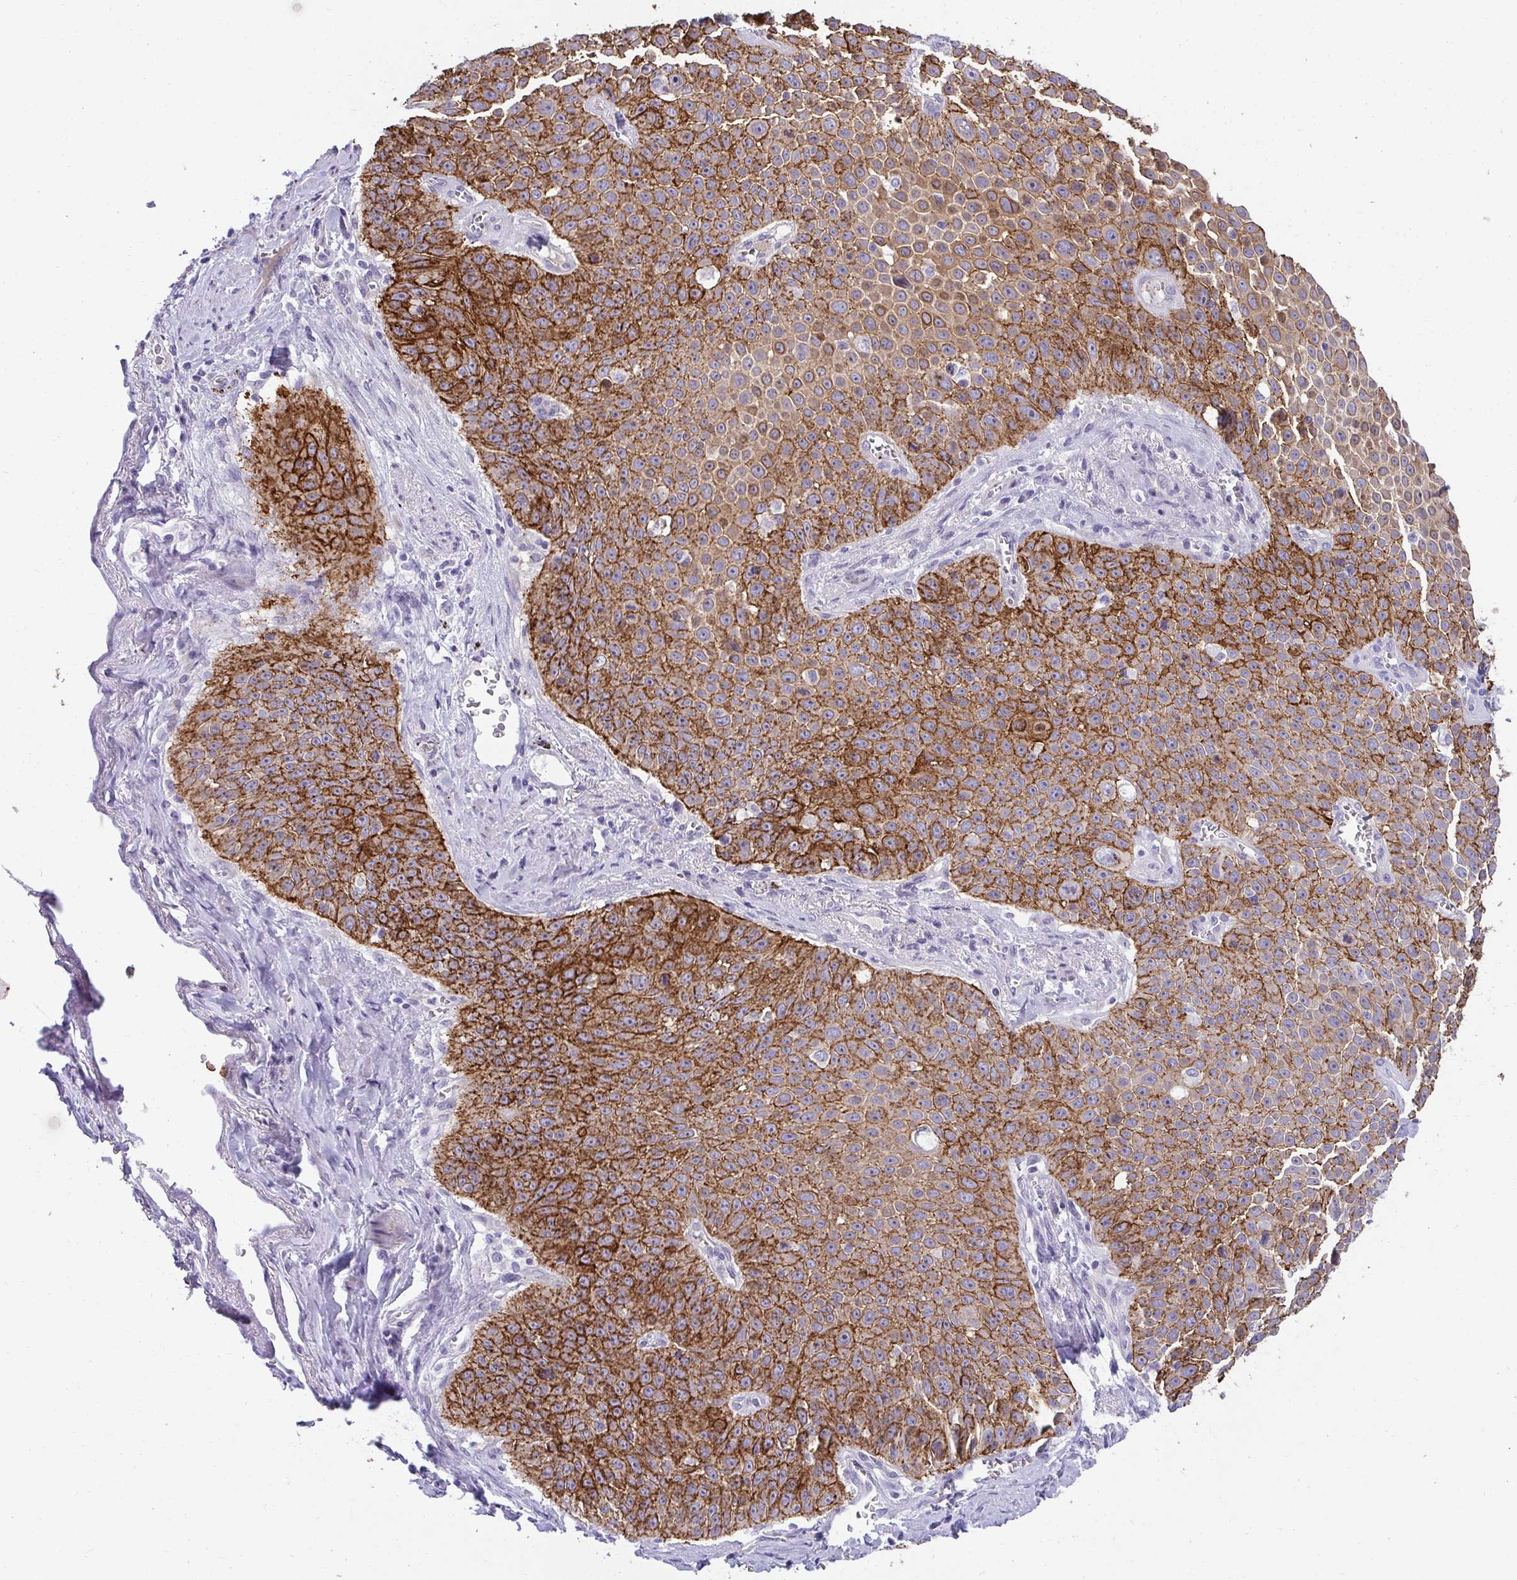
{"staining": {"intensity": "strong", "quantity": ">75%", "location": "cytoplasmic/membranous"}, "tissue": "lung cancer", "cell_type": "Tumor cells", "image_type": "cancer", "snomed": [{"axis": "morphology", "description": "Squamous cell carcinoma, NOS"}, {"axis": "morphology", "description": "Squamous cell carcinoma, metastatic, NOS"}, {"axis": "topography", "description": "Lymph node"}, {"axis": "topography", "description": "Lung"}], "caption": "Protein staining shows strong cytoplasmic/membranous expression in approximately >75% of tumor cells in lung cancer. Nuclei are stained in blue.", "gene": "AK5", "patient": {"sex": "female", "age": 62}}